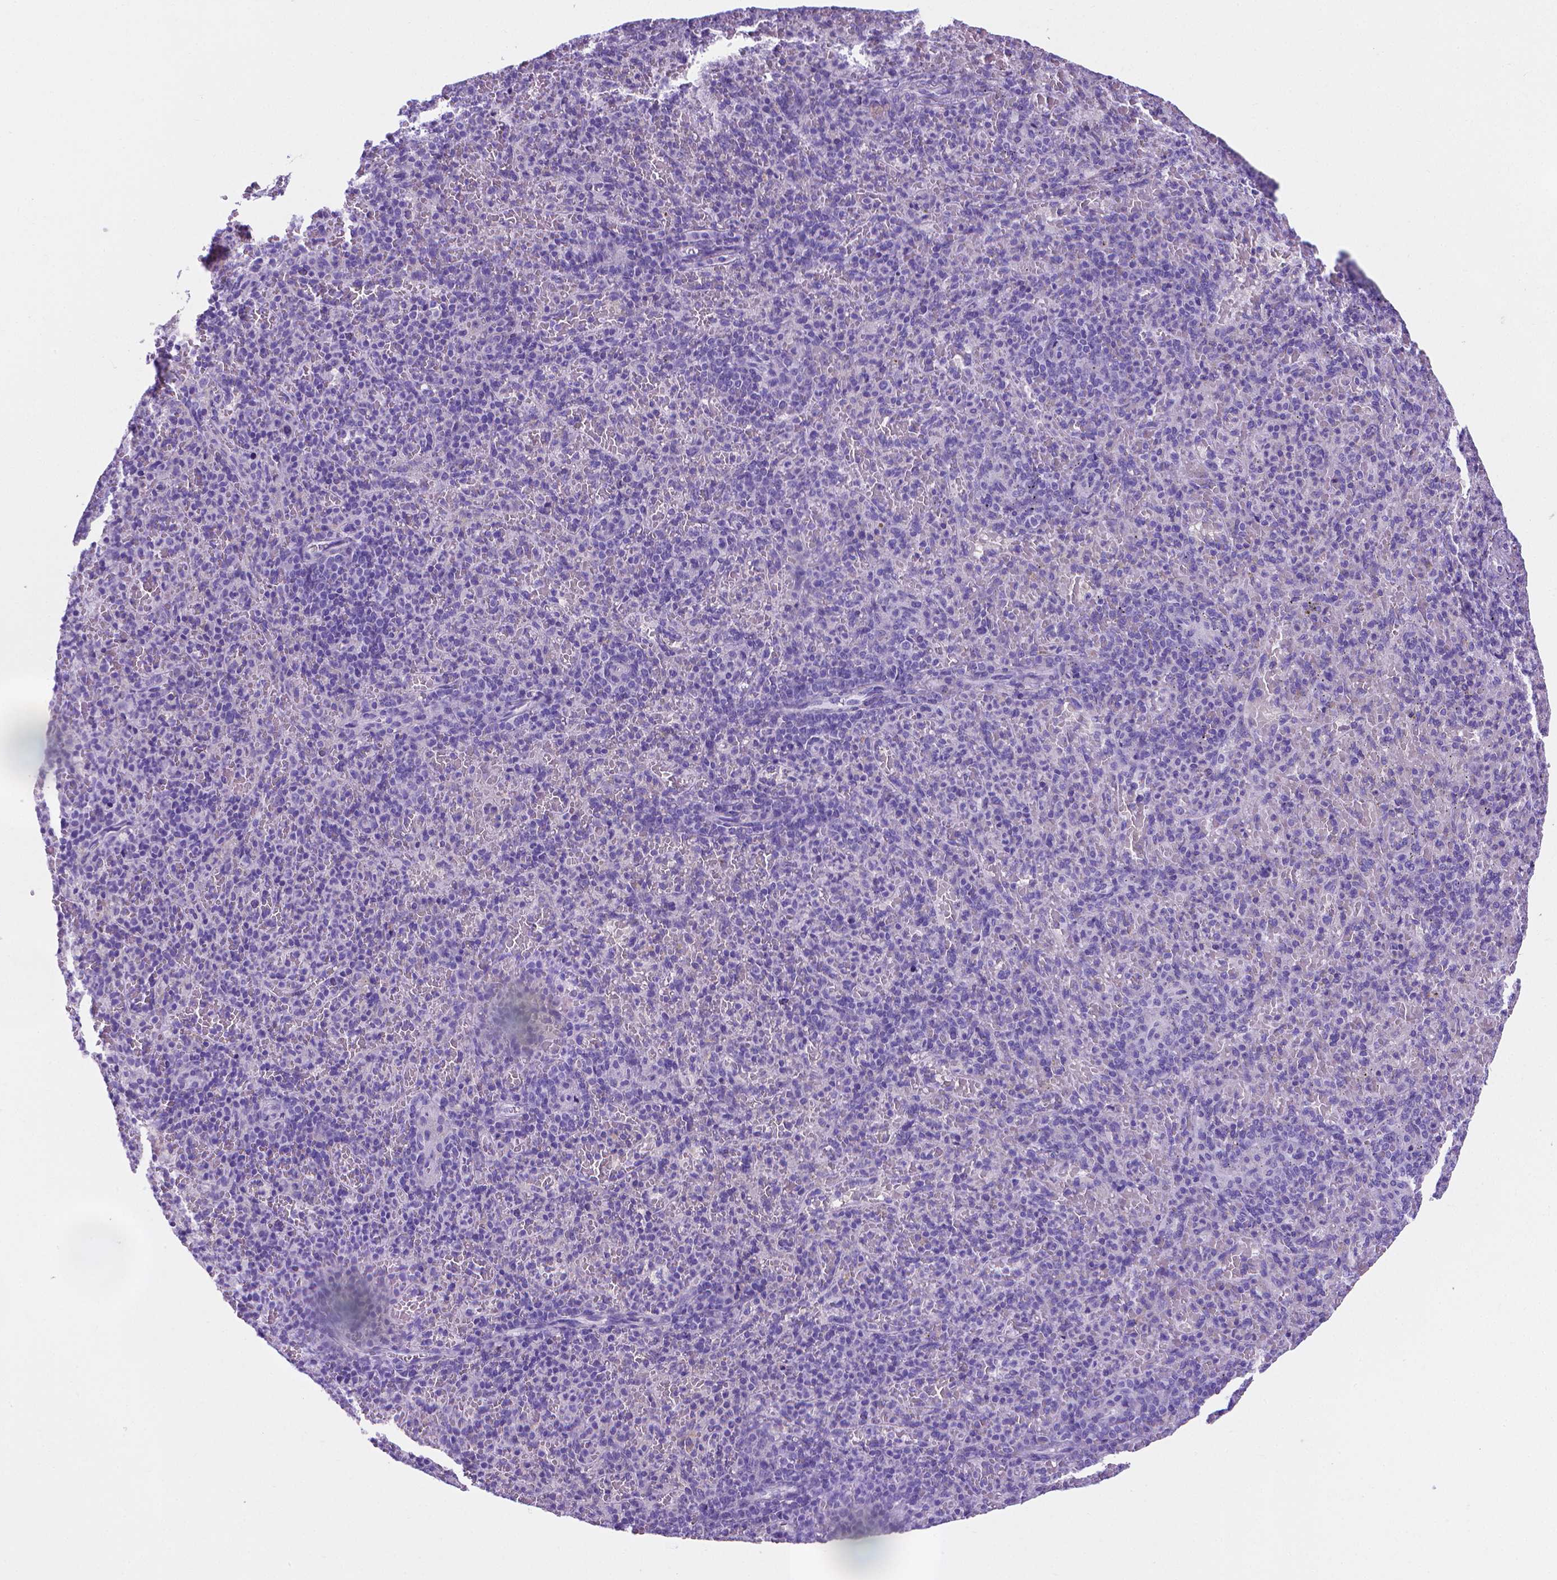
{"staining": {"intensity": "negative", "quantity": "none", "location": "none"}, "tissue": "spleen", "cell_type": "Cells in red pulp", "image_type": "normal", "snomed": [{"axis": "morphology", "description": "Normal tissue, NOS"}, {"axis": "topography", "description": "Spleen"}], "caption": "Immunohistochemical staining of benign human spleen exhibits no significant expression in cells in red pulp. (Stains: DAB immunohistochemistry (IHC) with hematoxylin counter stain, Microscopy: brightfield microscopy at high magnification).", "gene": "MFAP2", "patient": {"sex": "female", "age": 74}}